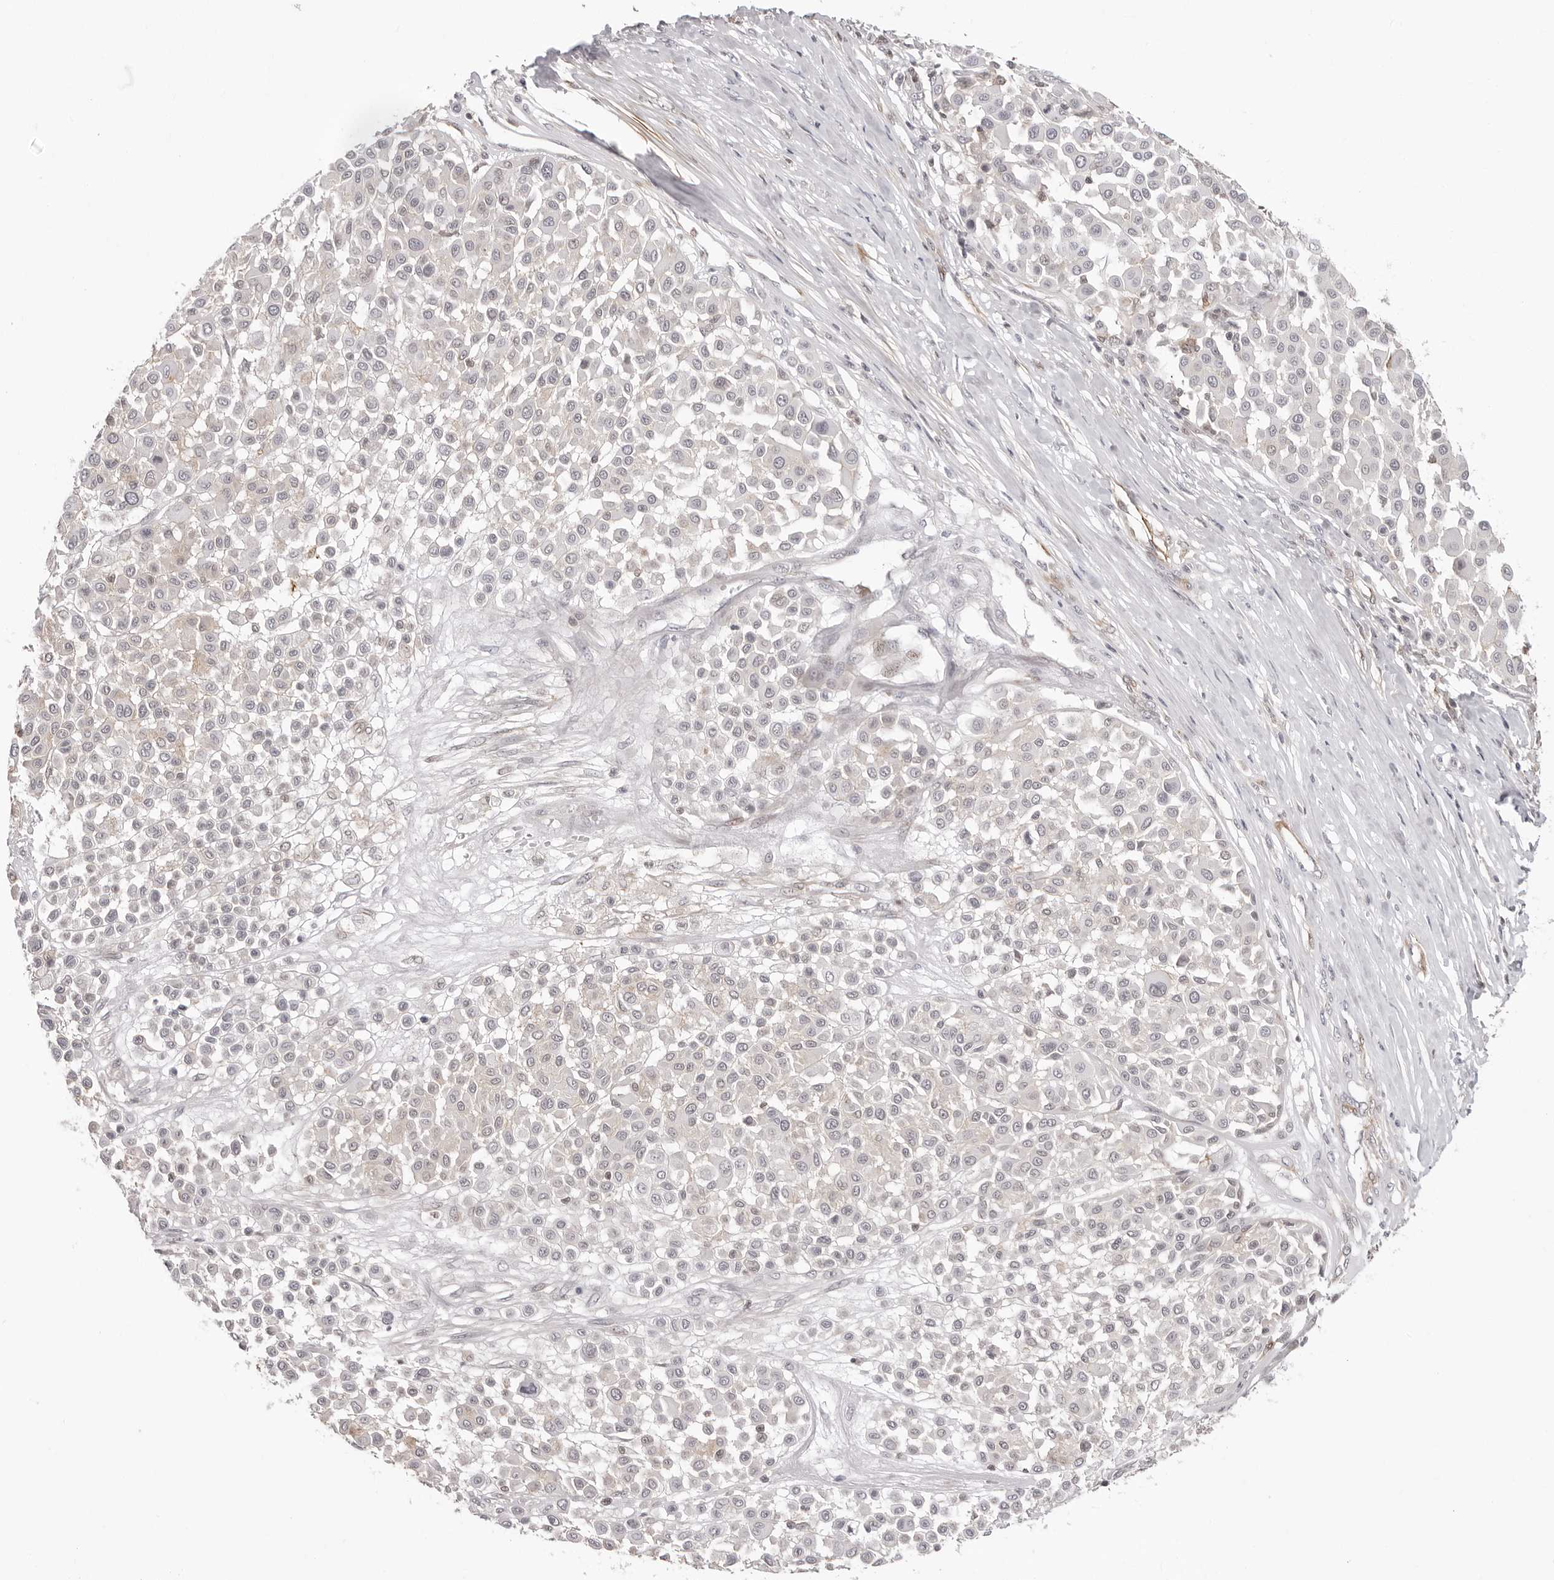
{"staining": {"intensity": "negative", "quantity": "none", "location": "none"}, "tissue": "melanoma", "cell_type": "Tumor cells", "image_type": "cancer", "snomed": [{"axis": "morphology", "description": "Malignant melanoma, Metastatic site"}, {"axis": "topography", "description": "Soft tissue"}], "caption": "There is no significant positivity in tumor cells of malignant melanoma (metastatic site).", "gene": "UNK", "patient": {"sex": "male", "age": 41}}